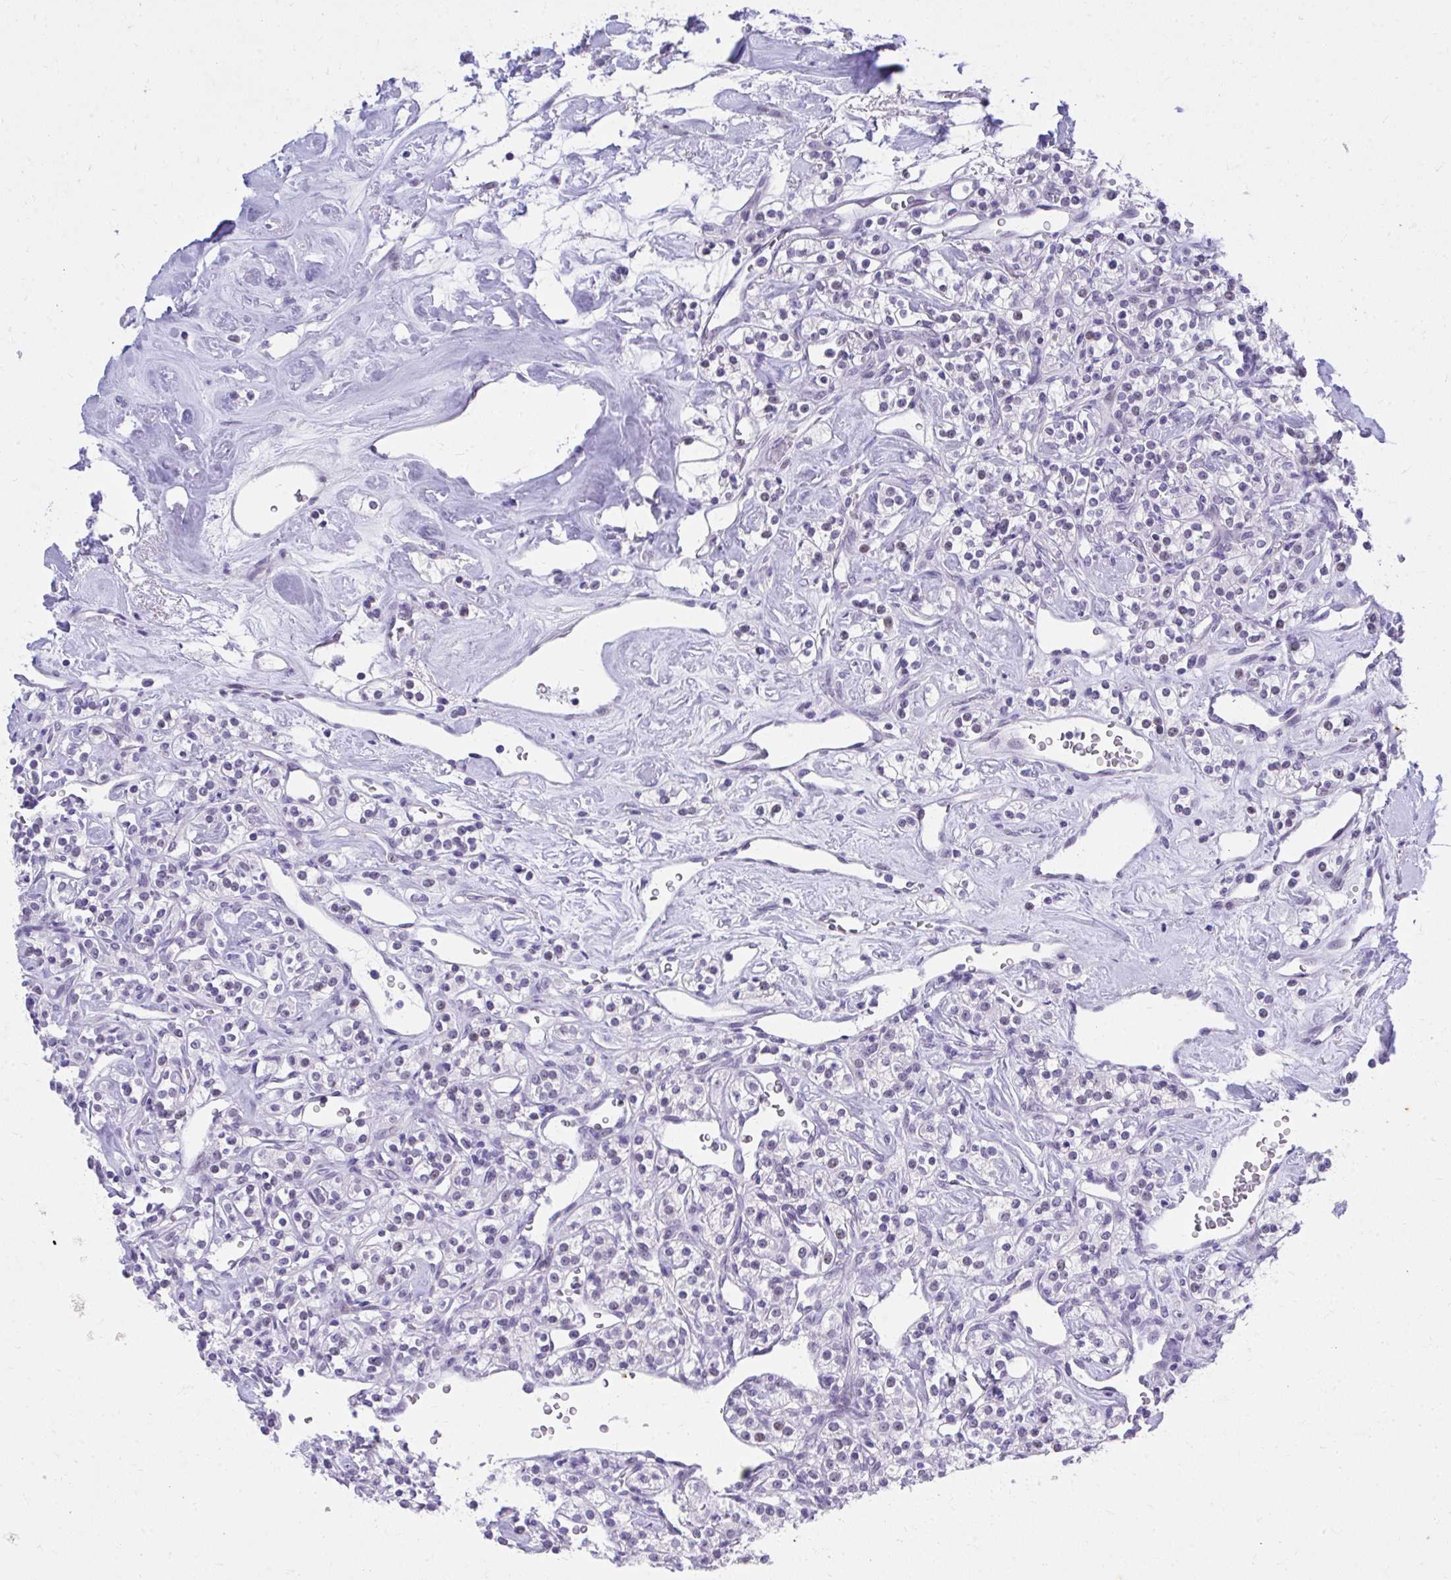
{"staining": {"intensity": "negative", "quantity": "none", "location": "none"}, "tissue": "renal cancer", "cell_type": "Tumor cells", "image_type": "cancer", "snomed": [{"axis": "morphology", "description": "Adenocarcinoma, NOS"}, {"axis": "topography", "description": "Kidney"}], "caption": "IHC histopathology image of human renal adenocarcinoma stained for a protein (brown), which shows no staining in tumor cells. The staining is performed using DAB (3,3'-diaminobenzidine) brown chromogen with nuclei counter-stained in using hematoxylin.", "gene": "KLK1", "patient": {"sex": "male", "age": 77}}